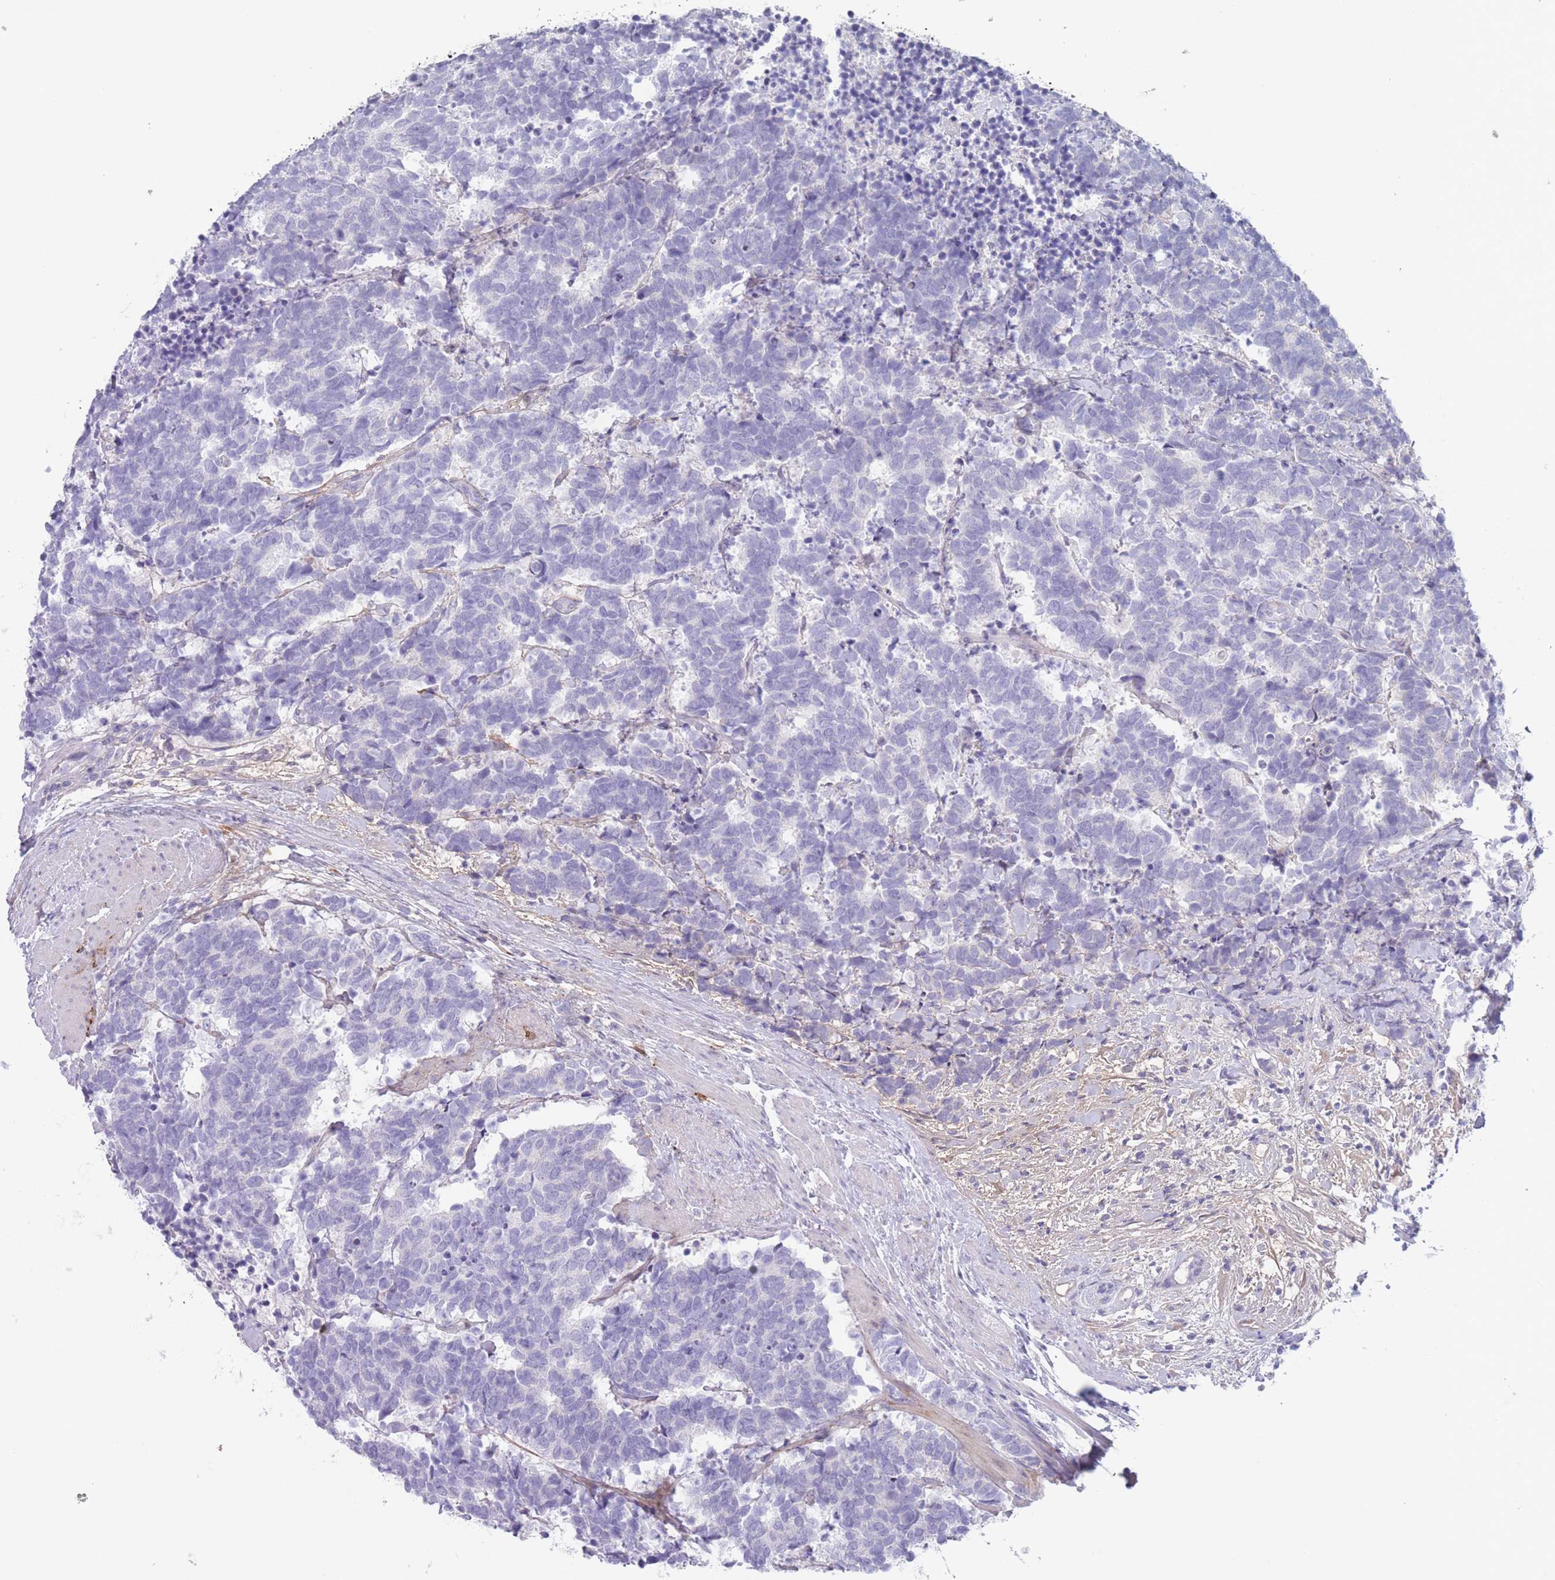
{"staining": {"intensity": "negative", "quantity": "none", "location": "none"}, "tissue": "carcinoid", "cell_type": "Tumor cells", "image_type": "cancer", "snomed": [{"axis": "morphology", "description": "Carcinoma, NOS"}, {"axis": "morphology", "description": "Carcinoid, malignant, NOS"}, {"axis": "topography", "description": "Prostate"}], "caption": "Tumor cells show no significant protein expression in carcinoid.", "gene": "PAIP2B", "patient": {"sex": "male", "age": 57}}